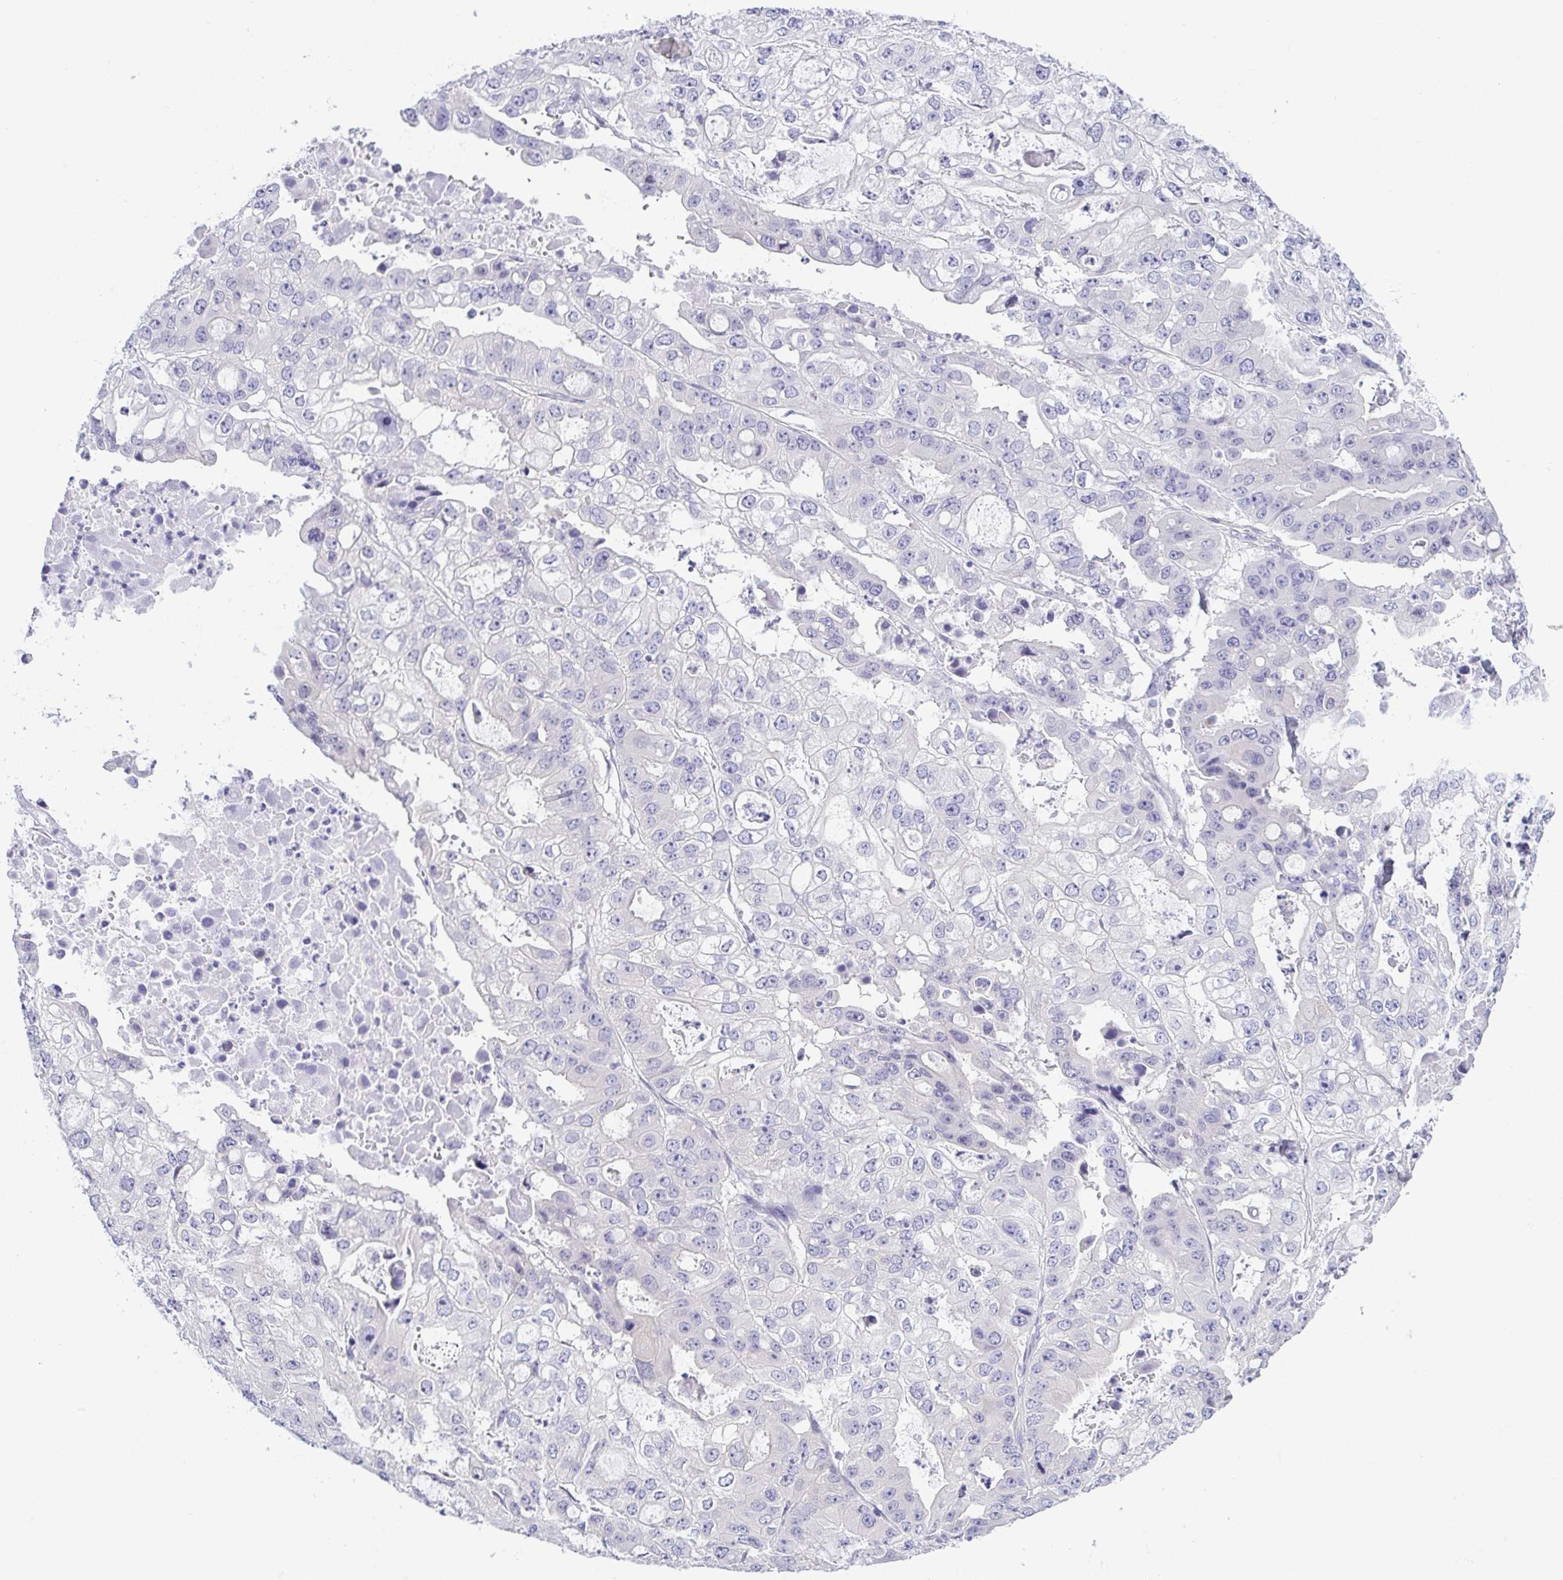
{"staining": {"intensity": "negative", "quantity": "none", "location": "none"}, "tissue": "ovarian cancer", "cell_type": "Tumor cells", "image_type": "cancer", "snomed": [{"axis": "morphology", "description": "Cystadenocarcinoma, serous, NOS"}, {"axis": "topography", "description": "Ovary"}], "caption": "Tumor cells are negative for protein expression in human serous cystadenocarcinoma (ovarian).", "gene": "KRTDAP", "patient": {"sex": "female", "age": 56}}